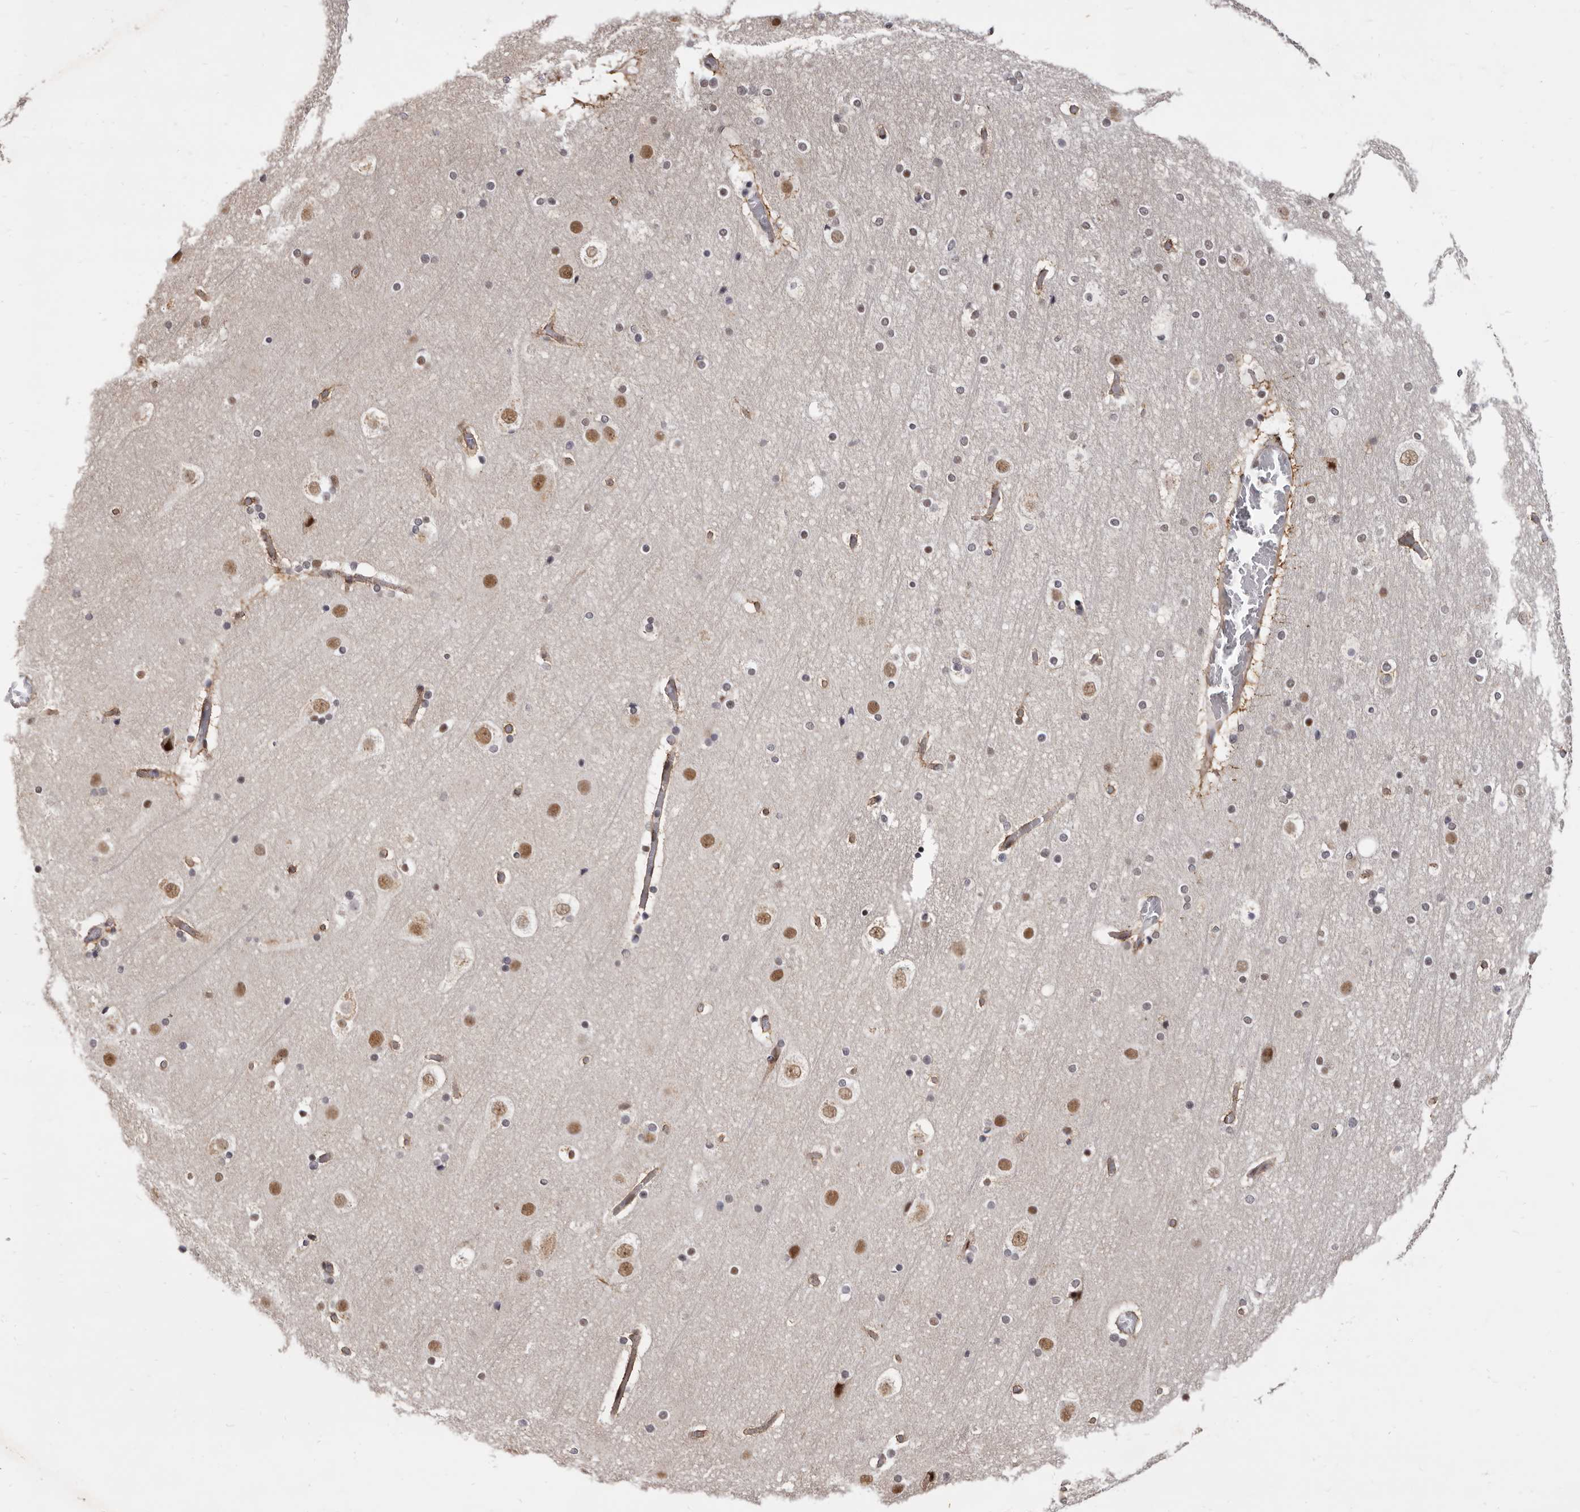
{"staining": {"intensity": "moderate", "quantity": ">75%", "location": "cytoplasmic/membranous"}, "tissue": "cerebral cortex", "cell_type": "Endothelial cells", "image_type": "normal", "snomed": [{"axis": "morphology", "description": "Normal tissue, NOS"}, {"axis": "topography", "description": "Cerebral cortex"}], "caption": "Immunohistochemistry (IHC) (DAB (3,3'-diaminobenzidine)) staining of benign cerebral cortex displays moderate cytoplasmic/membranous protein positivity in about >75% of endothelial cells.", "gene": "ZNF326", "patient": {"sex": "male", "age": 57}}